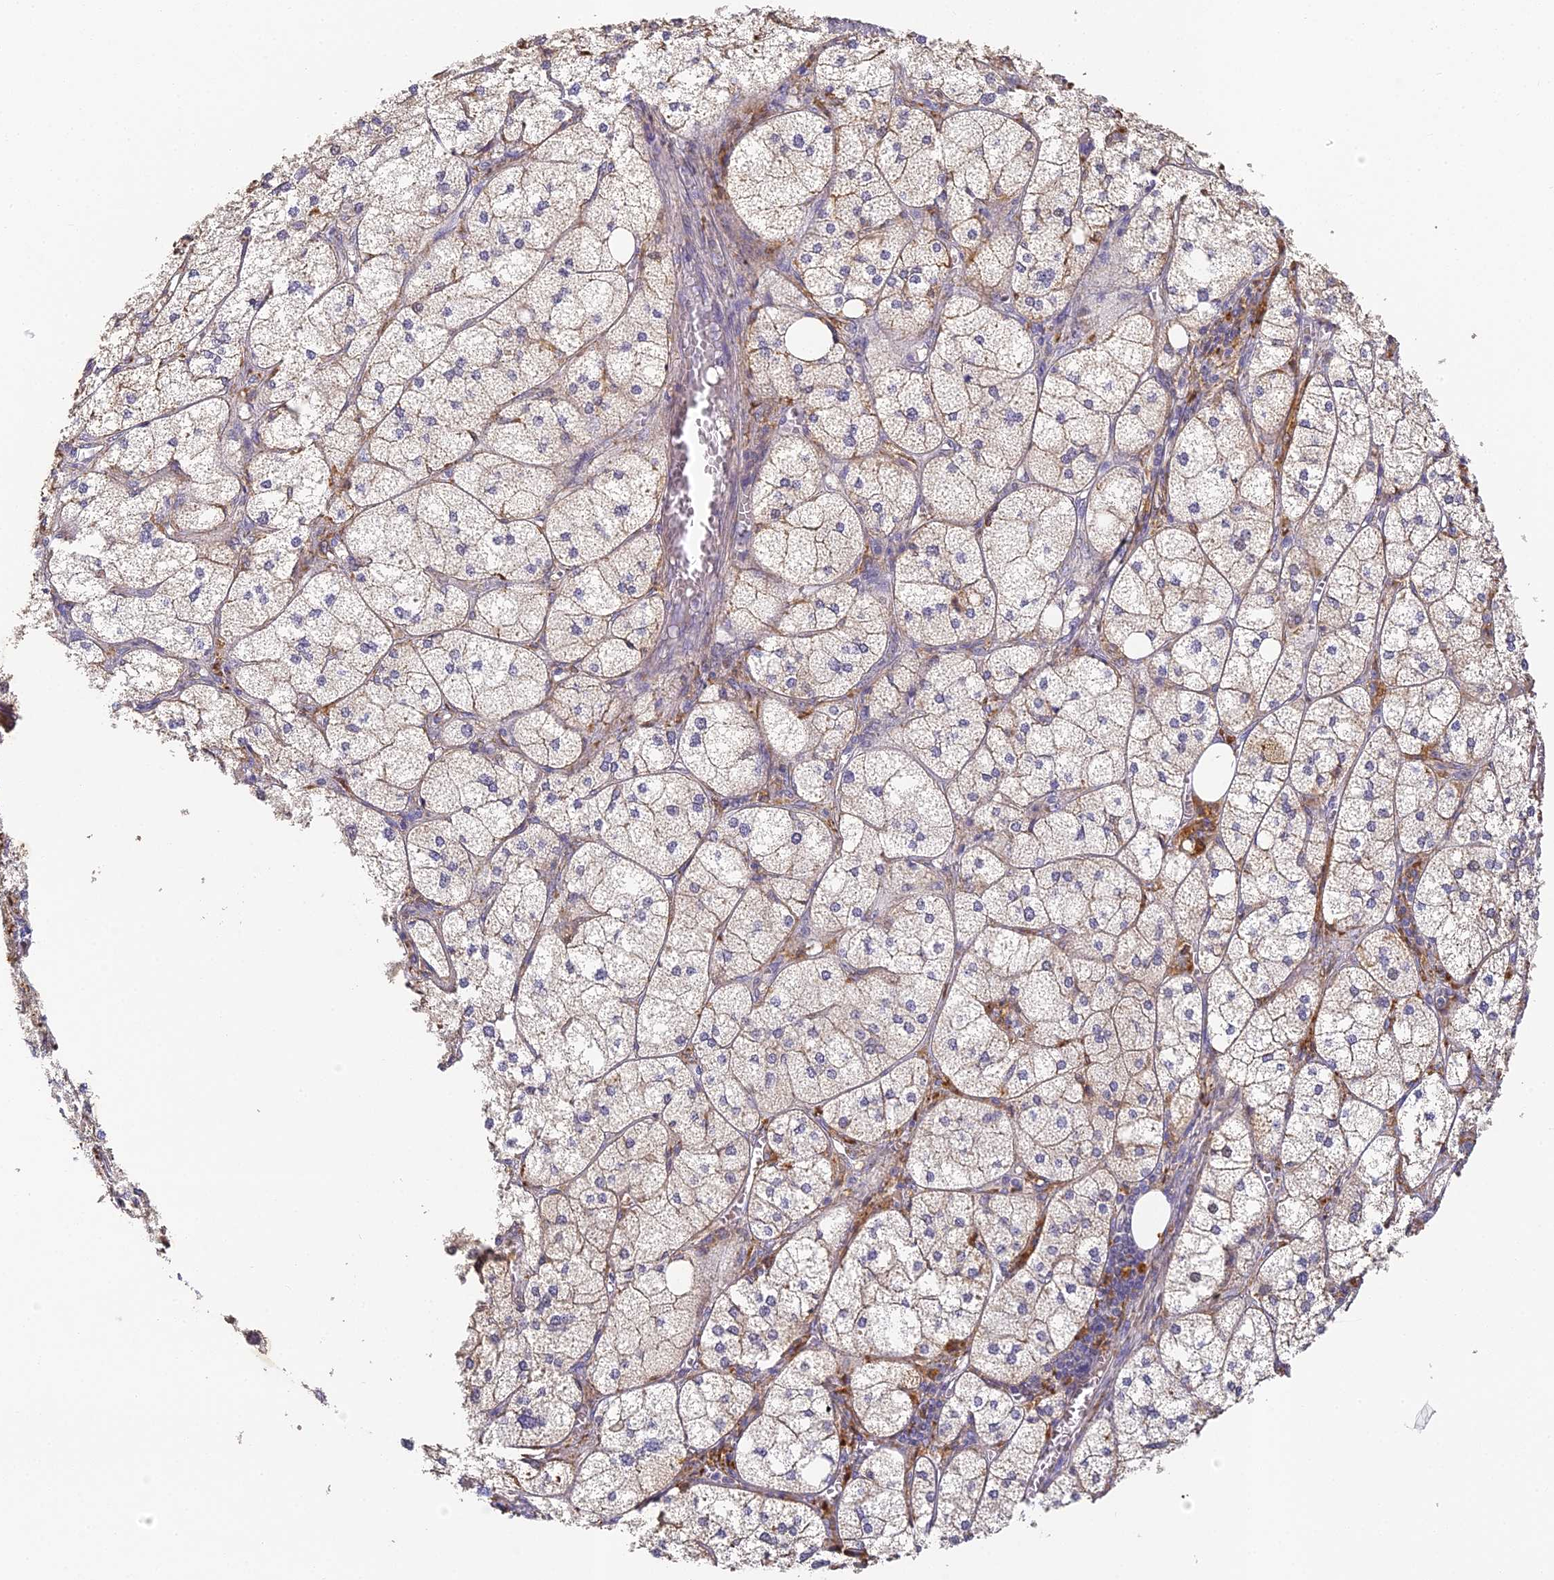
{"staining": {"intensity": "moderate", "quantity": "25%-75%", "location": "cytoplasmic/membranous"}, "tissue": "adrenal gland", "cell_type": "Glandular cells", "image_type": "normal", "snomed": [{"axis": "morphology", "description": "Normal tissue, NOS"}, {"axis": "topography", "description": "Adrenal gland"}], "caption": "Immunohistochemical staining of benign adrenal gland reveals 25%-75% levels of moderate cytoplasmic/membranous protein staining in approximately 25%-75% of glandular cells.", "gene": "YAE1", "patient": {"sex": "female", "age": 61}}